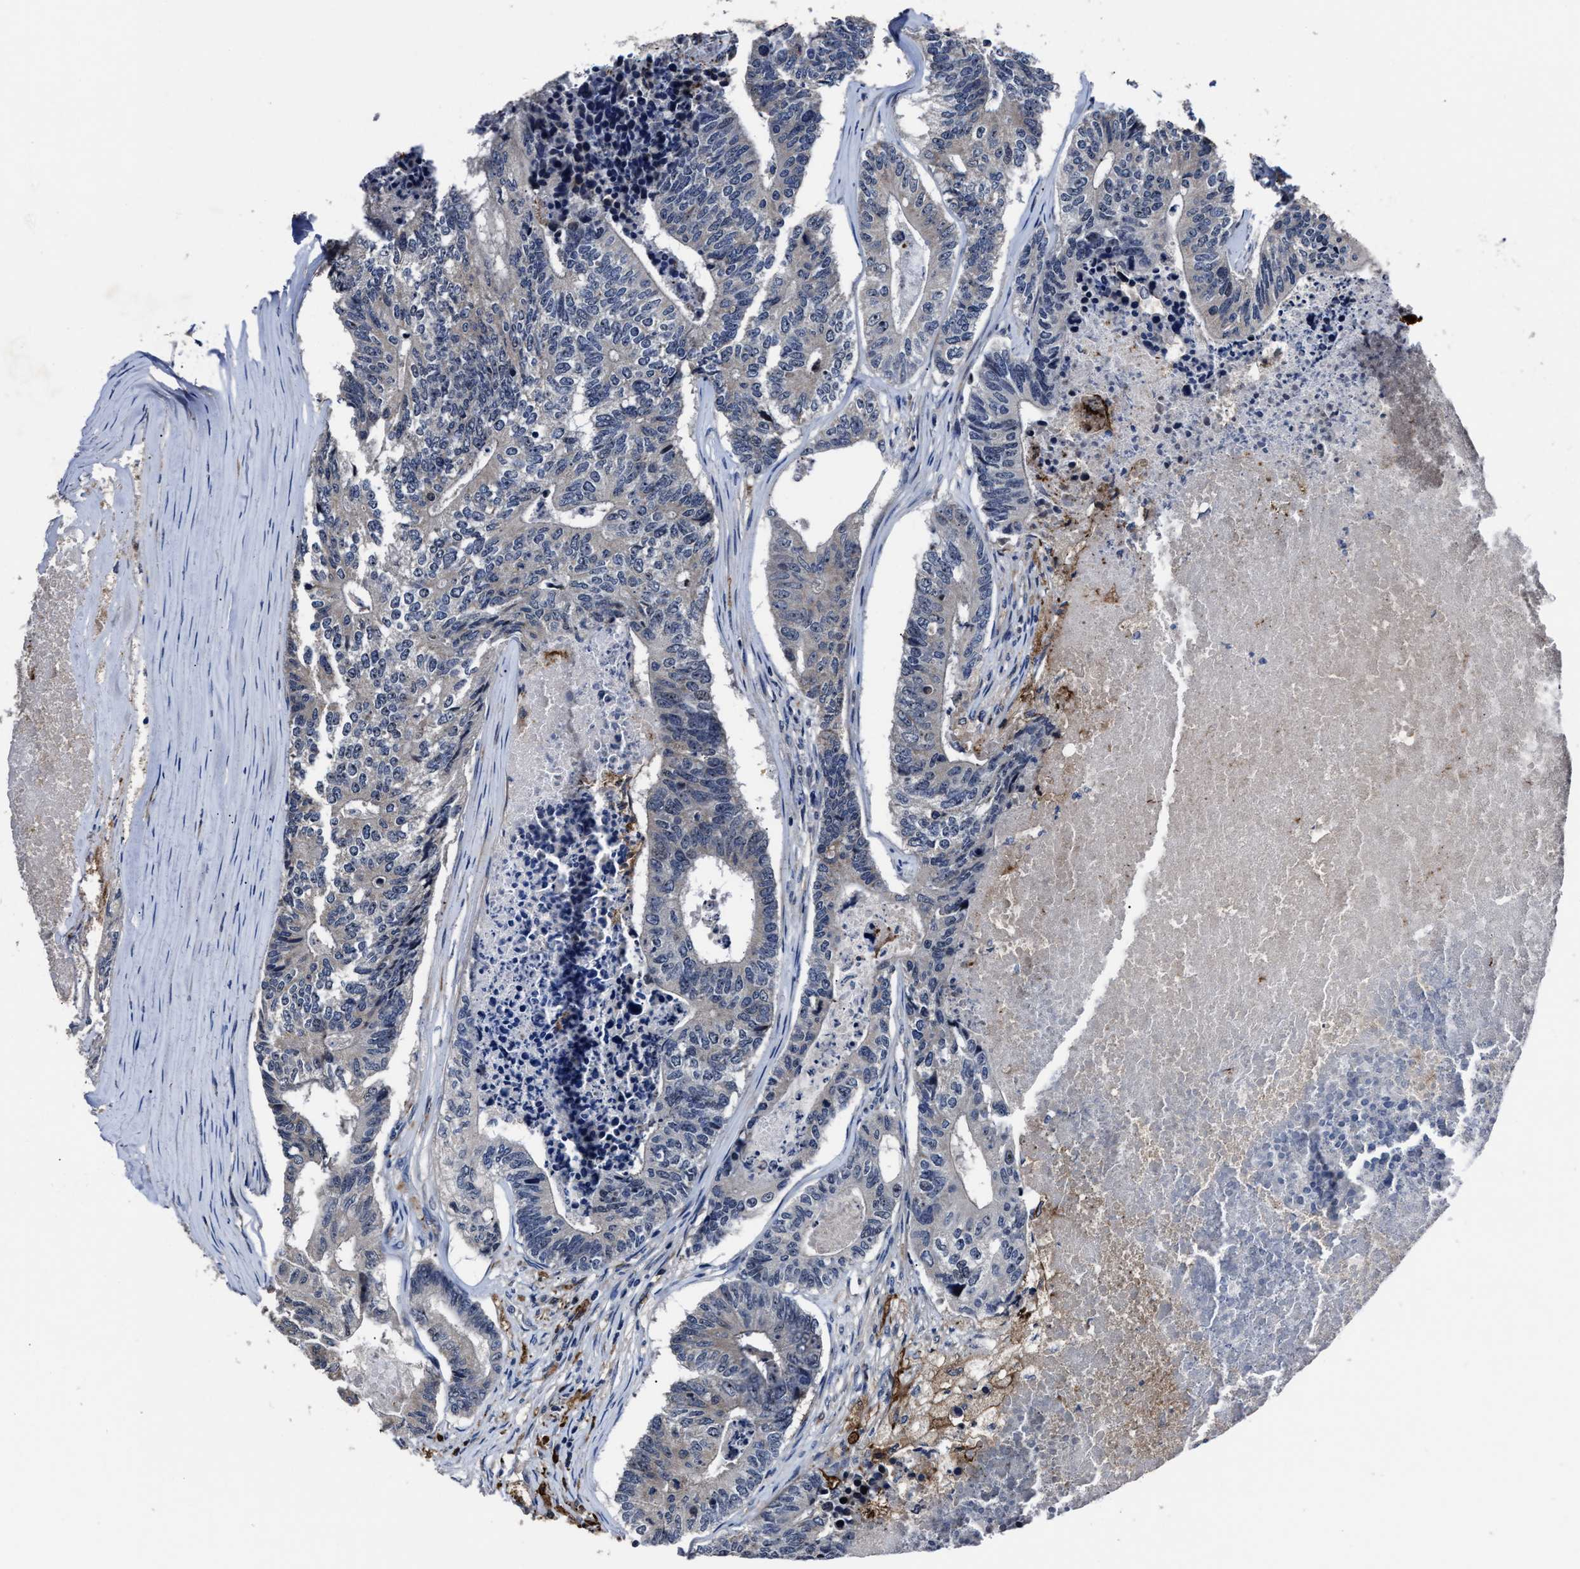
{"staining": {"intensity": "weak", "quantity": "<25%", "location": "cytoplasmic/membranous"}, "tissue": "colorectal cancer", "cell_type": "Tumor cells", "image_type": "cancer", "snomed": [{"axis": "morphology", "description": "Adenocarcinoma, NOS"}, {"axis": "topography", "description": "Colon"}], "caption": "There is no significant staining in tumor cells of colorectal cancer (adenocarcinoma).", "gene": "RSBN1L", "patient": {"sex": "female", "age": 67}}